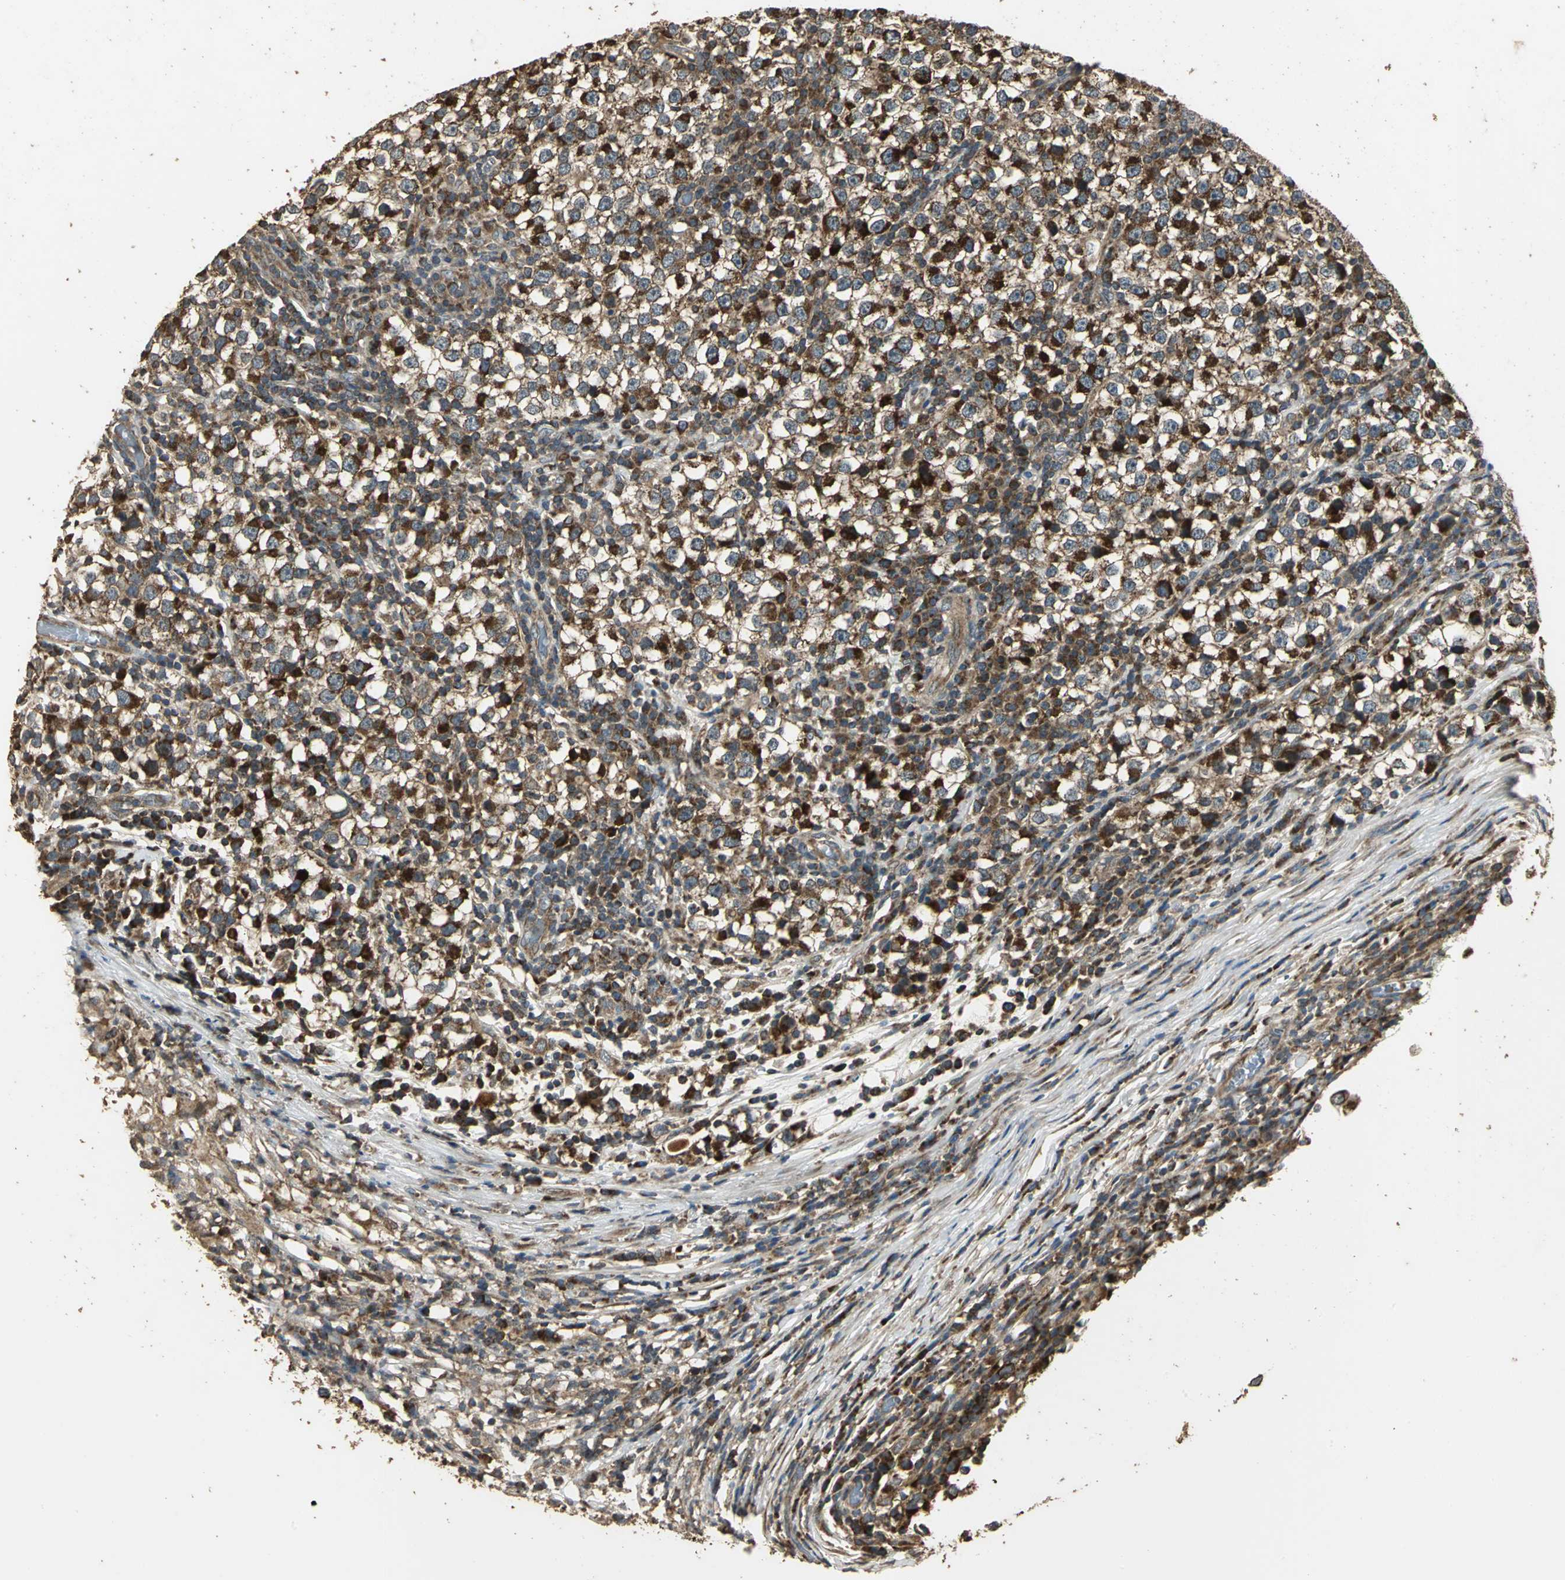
{"staining": {"intensity": "strong", "quantity": ">75%", "location": "cytoplasmic/membranous"}, "tissue": "testis cancer", "cell_type": "Tumor cells", "image_type": "cancer", "snomed": [{"axis": "morphology", "description": "Seminoma, NOS"}, {"axis": "topography", "description": "Testis"}], "caption": "Immunohistochemistry (IHC) photomicrograph of human testis cancer (seminoma) stained for a protein (brown), which shows high levels of strong cytoplasmic/membranous expression in approximately >75% of tumor cells.", "gene": "KANK1", "patient": {"sex": "male", "age": 65}}